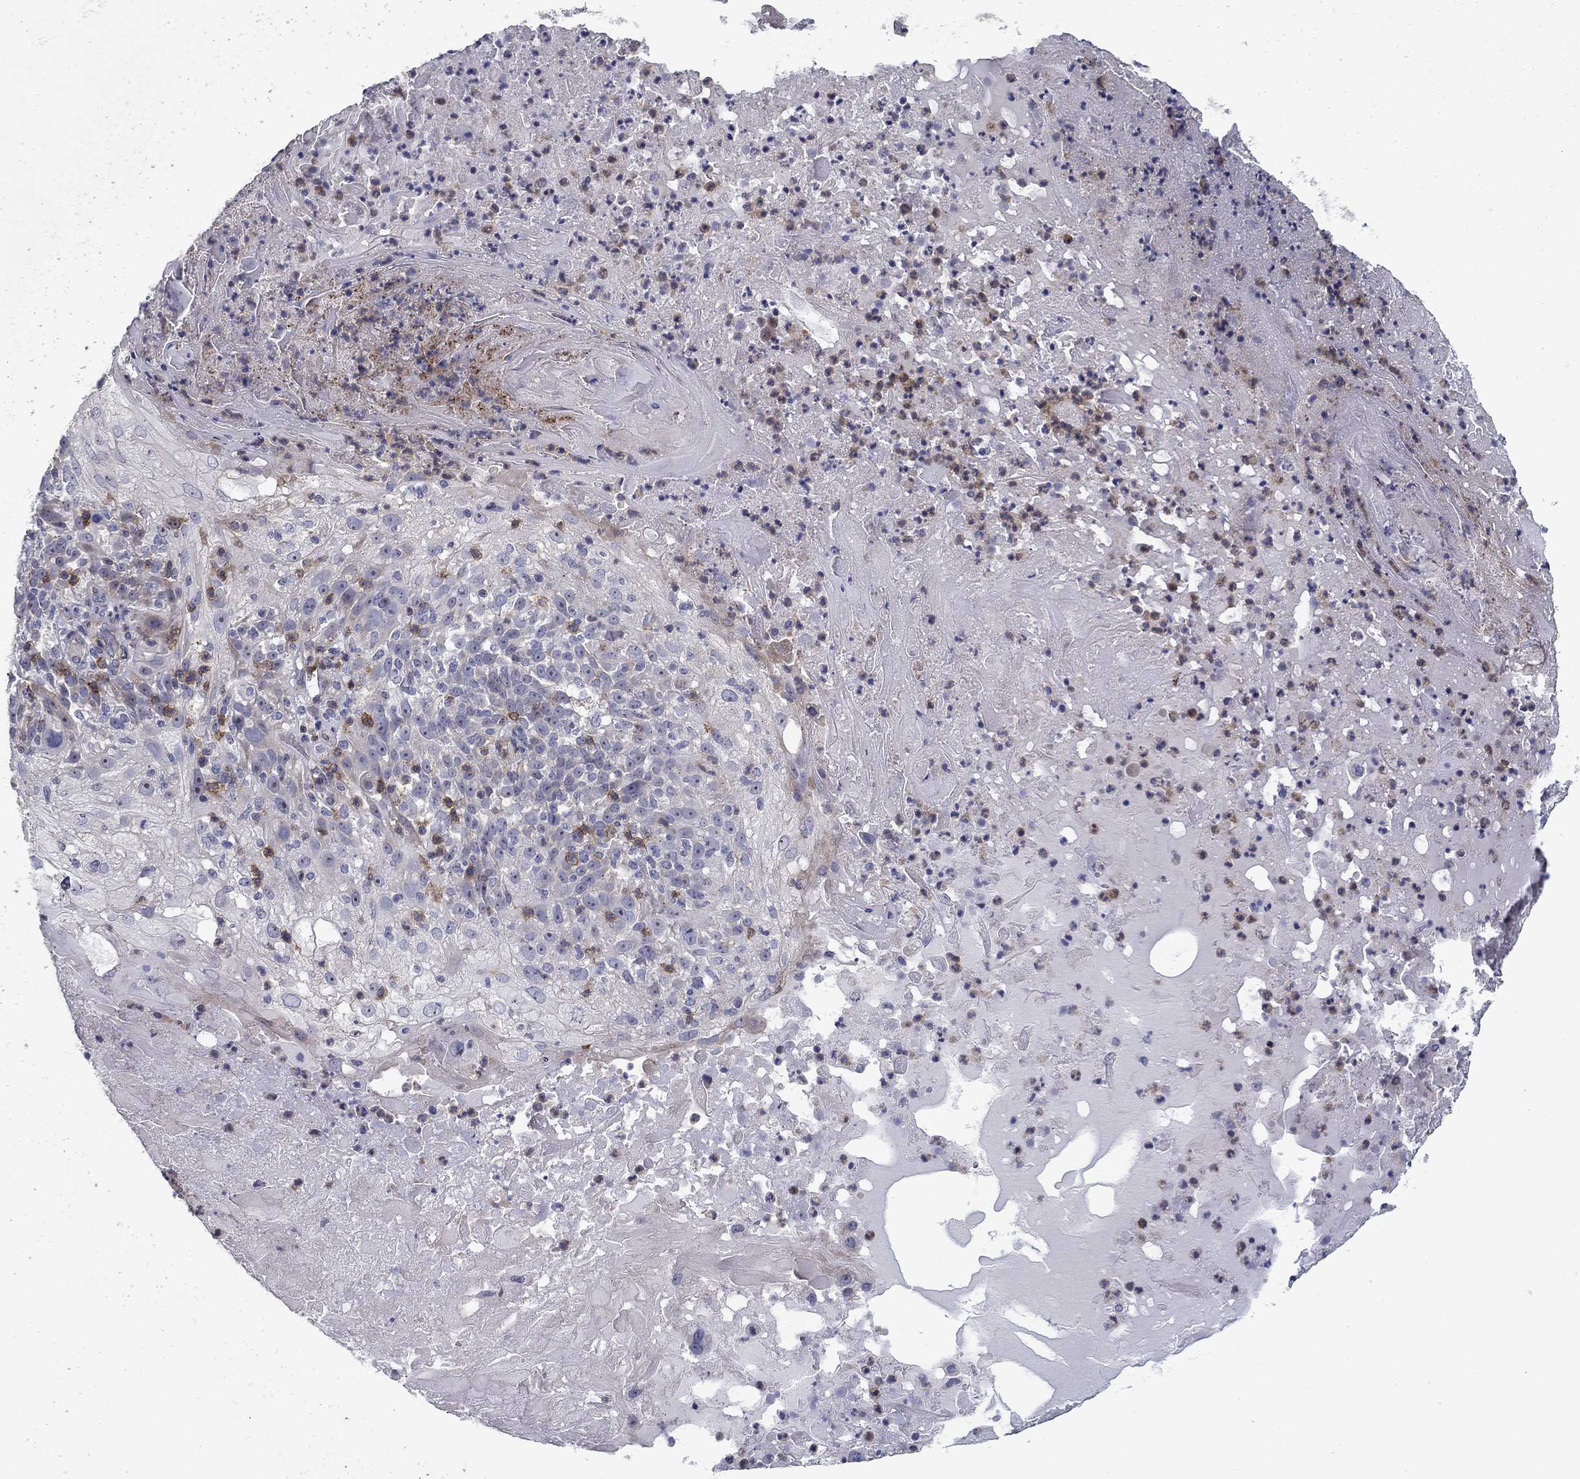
{"staining": {"intensity": "negative", "quantity": "none", "location": "none"}, "tissue": "skin cancer", "cell_type": "Tumor cells", "image_type": "cancer", "snomed": [{"axis": "morphology", "description": "Normal tissue, NOS"}, {"axis": "morphology", "description": "Squamous cell carcinoma, NOS"}, {"axis": "topography", "description": "Skin"}], "caption": "This is a histopathology image of IHC staining of skin cancer, which shows no positivity in tumor cells.", "gene": "SIT1", "patient": {"sex": "female", "age": 83}}